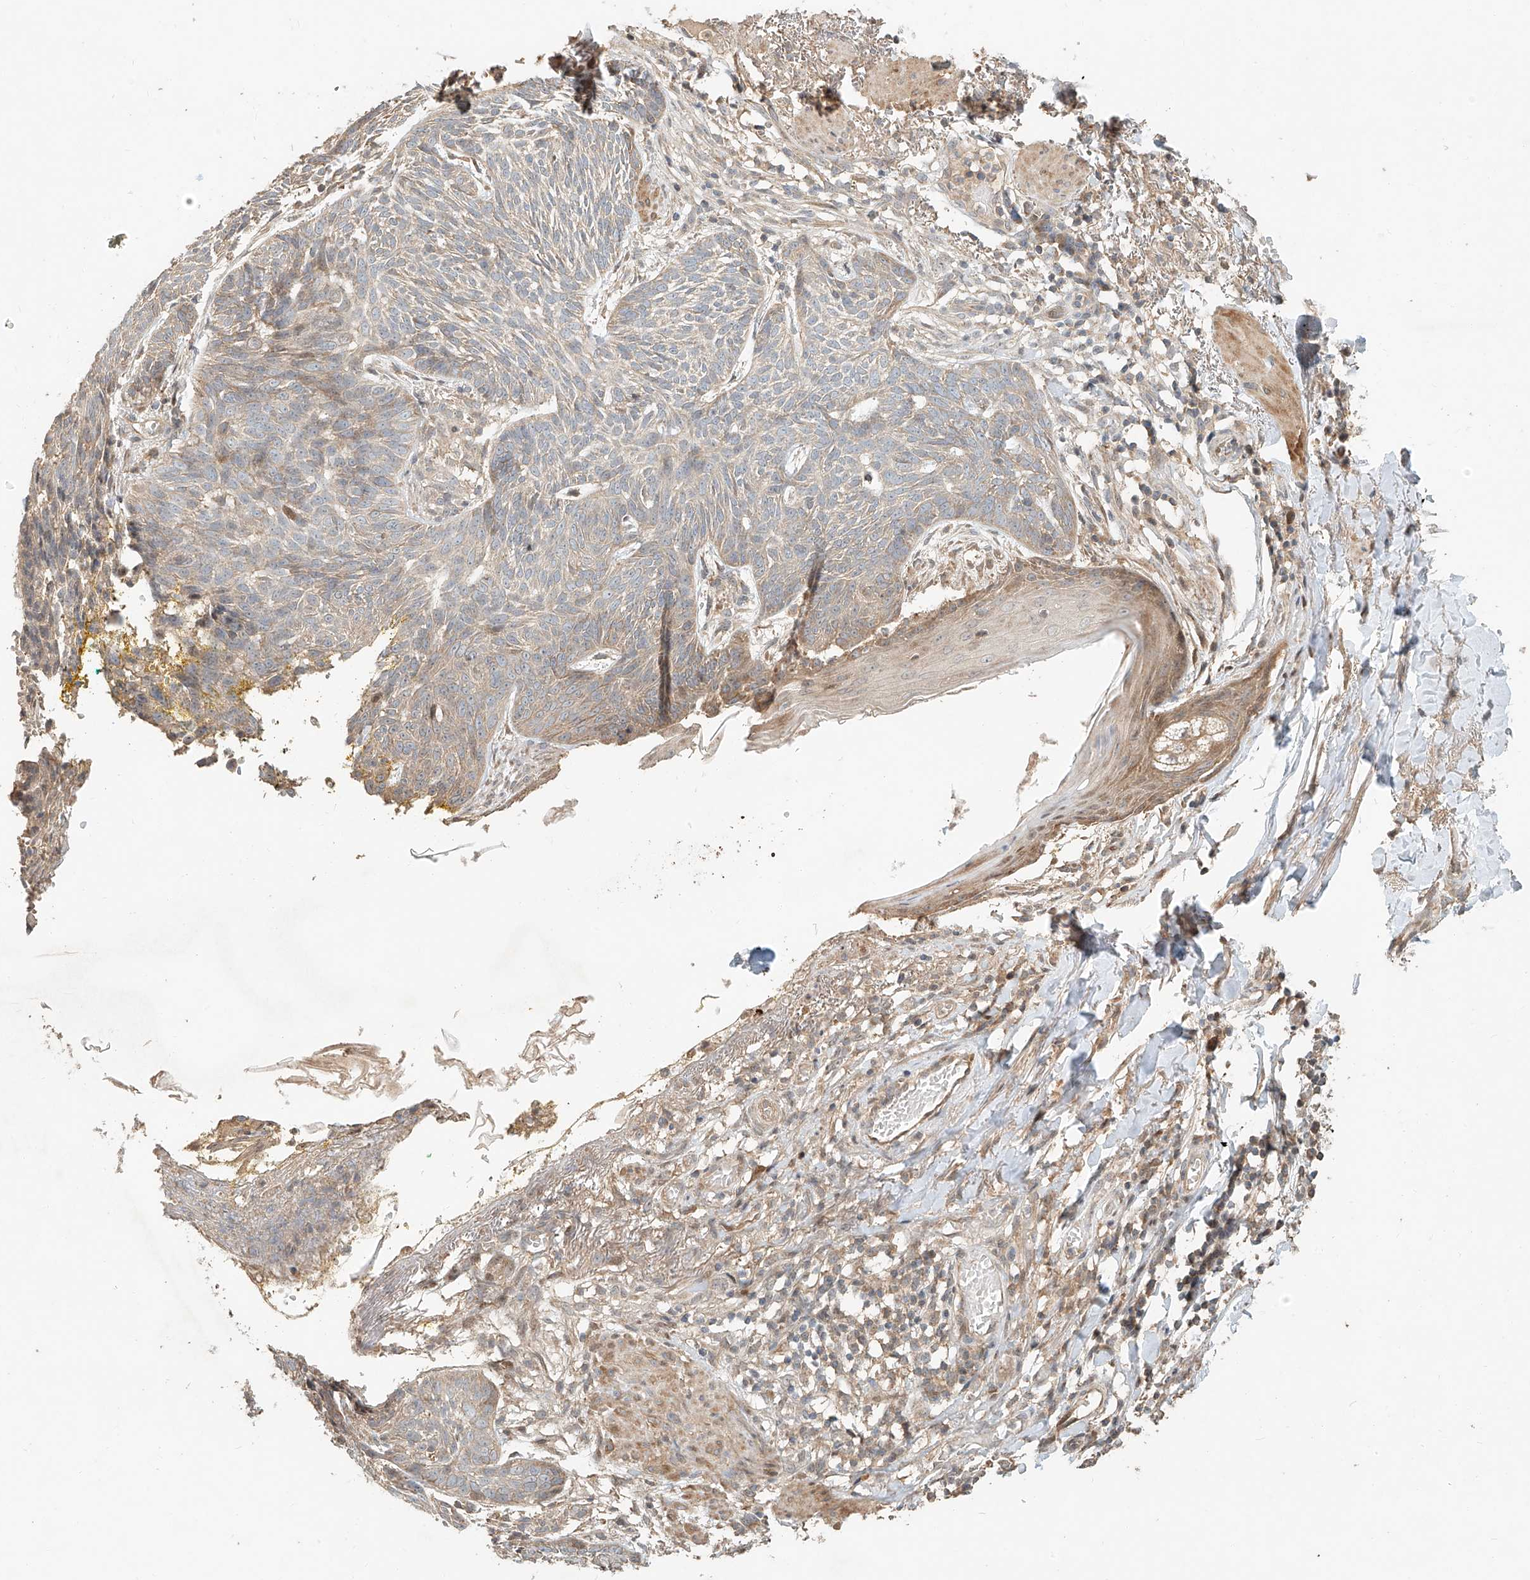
{"staining": {"intensity": "weak", "quantity": "<25%", "location": "cytoplasmic/membranous"}, "tissue": "skin cancer", "cell_type": "Tumor cells", "image_type": "cancer", "snomed": [{"axis": "morphology", "description": "Normal tissue, NOS"}, {"axis": "morphology", "description": "Basal cell carcinoma"}, {"axis": "topography", "description": "Skin"}], "caption": "Micrograph shows no protein positivity in tumor cells of skin basal cell carcinoma tissue. The staining was performed using DAB (3,3'-diaminobenzidine) to visualize the protein expression in brown, while the nuclei were stained in blue with hematoxylin (Magnification: 20x).", "gene": "TMEM61", "patient": {"sex": "male", "age": 64}}